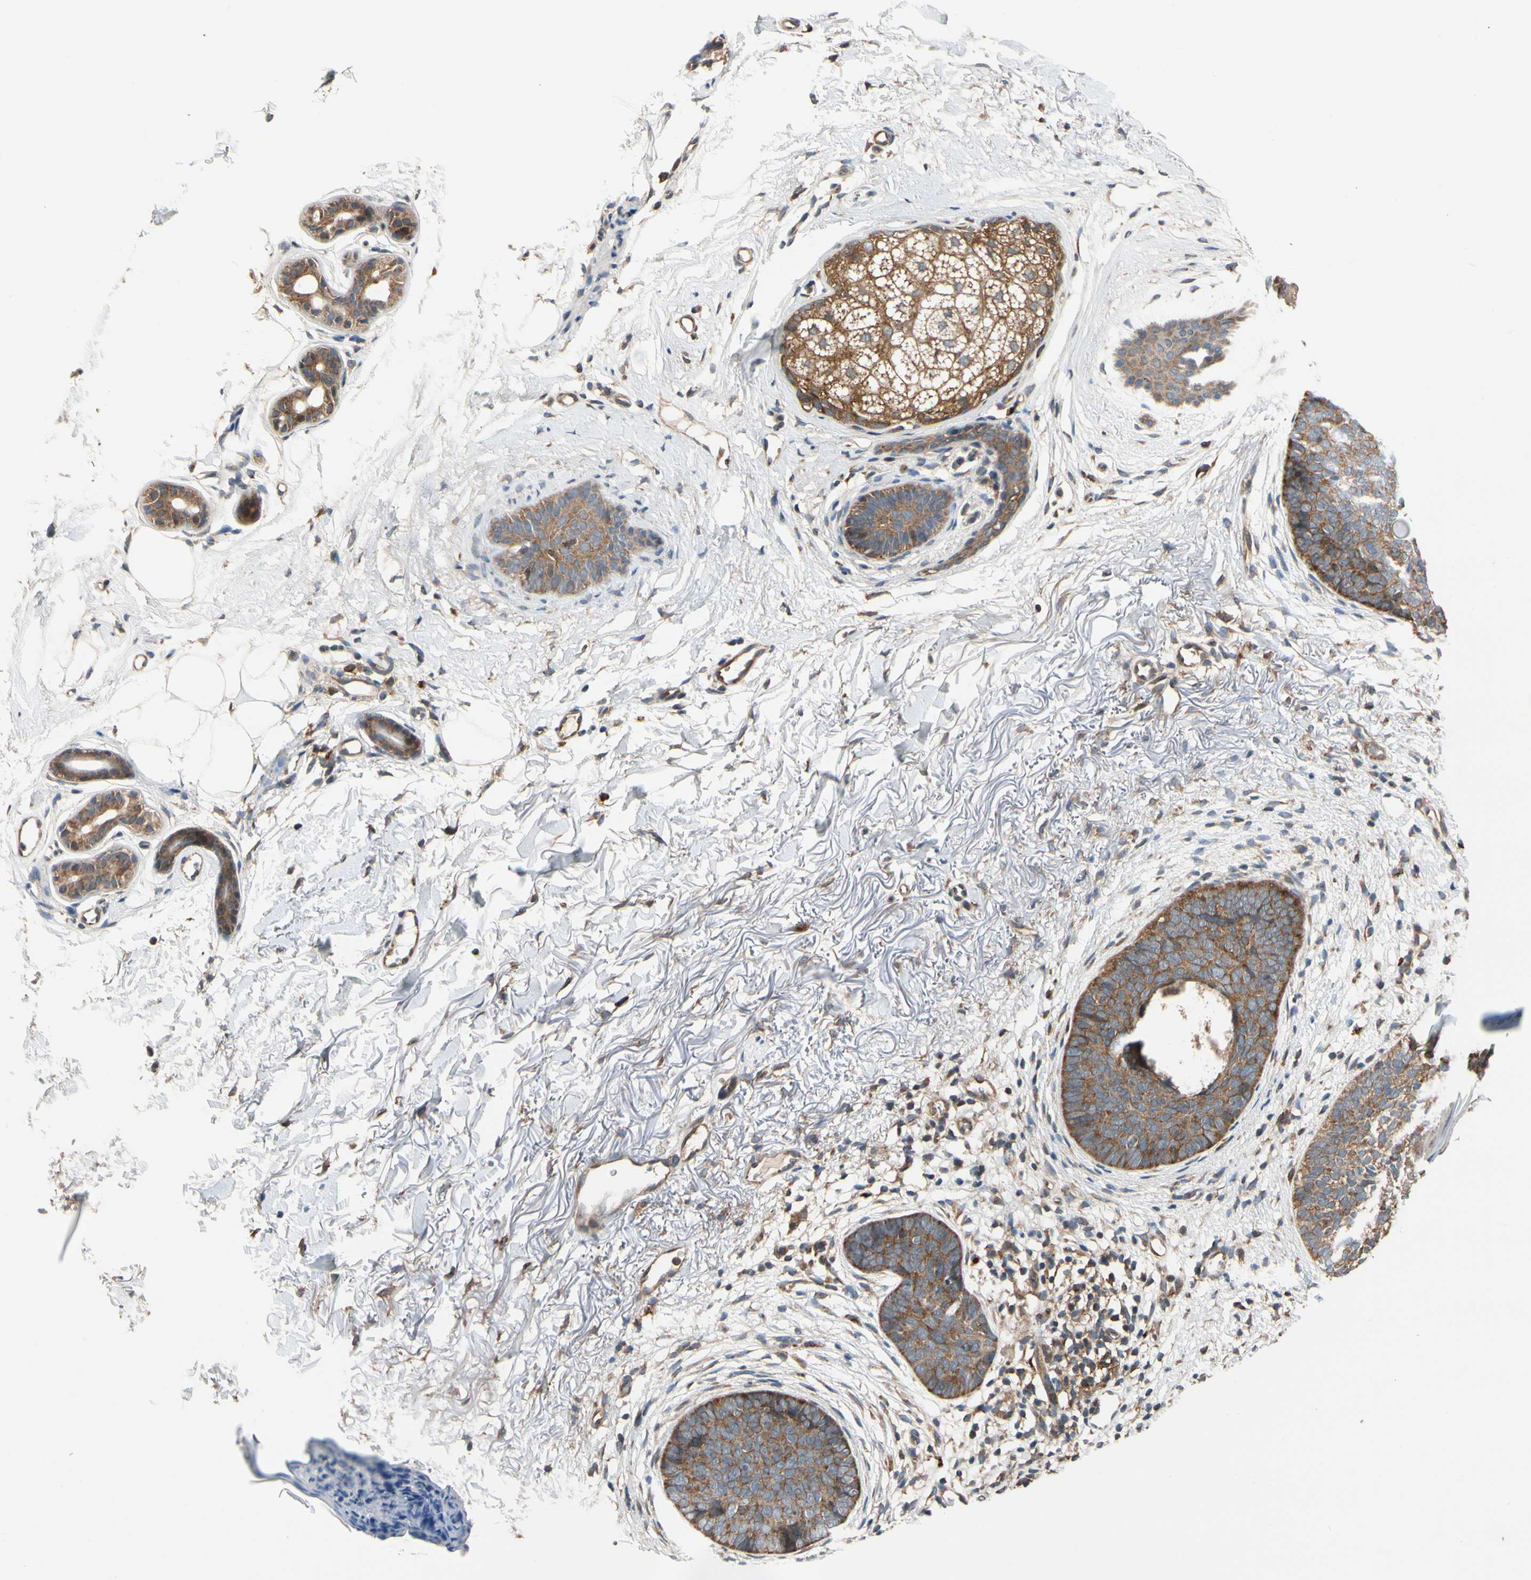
{"staining": {"intensity": "moderate", "quantity": ">75%", "location": "cytoplasmic/membranous"}, "tissue": "skin cancer", "cell_type": "Tumor cells", "image_type": "cancer", "snomed": [{"axis": "morphology", "description": "Basal cell carcinoma"}, {"axis": "topography", "description": "Skin"}], "caption": "Brown immunohistochemical staining in skin basal cell carcinoma displays moderate cytoplasmic/membranous staining in approximately >75% of tumor cells.", "gene": "ANKHD1", "patient": {"sex": "female", "age": 70}}